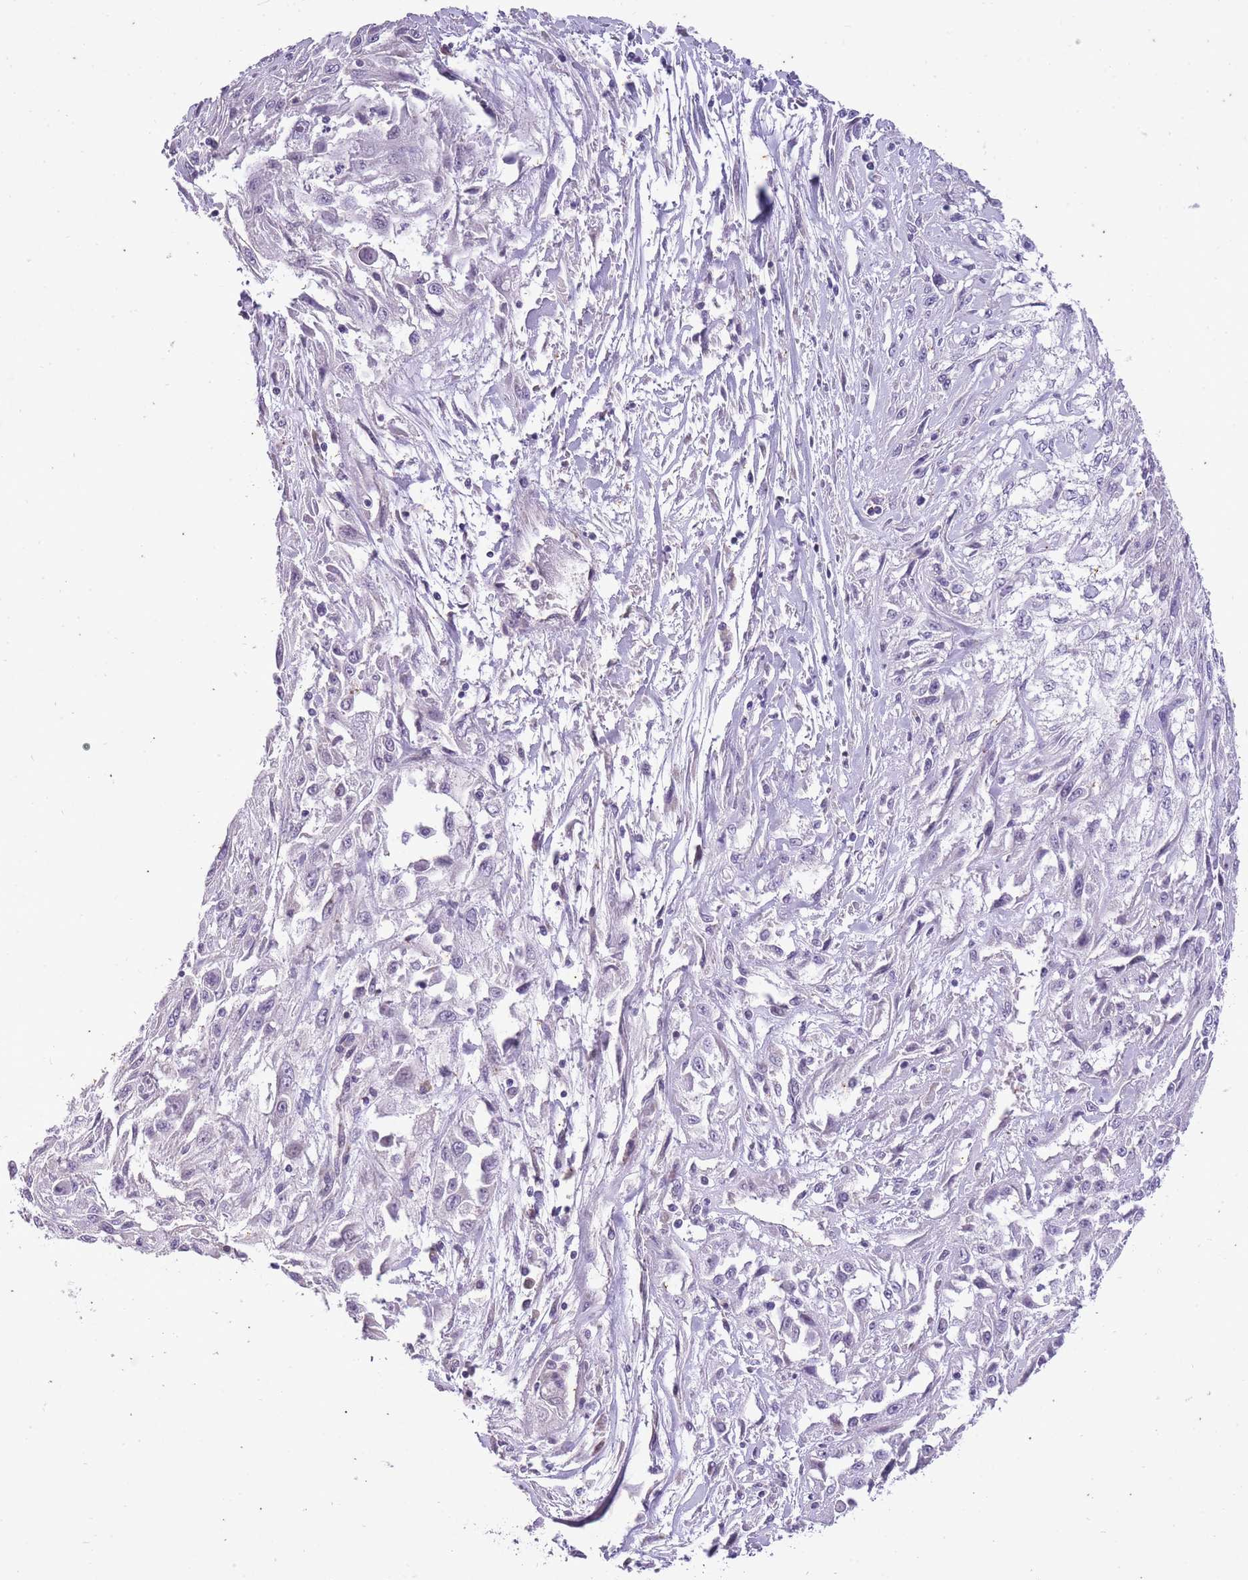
{"staining": {"intensity": "negative", "quantity": "none", "location": "none"}, "tissue": "skin cancer", "cell_type": "Tumor cells", "image_type": "cancer", "snomed": [{"axis": "morphology", "description": "Squamous cell carcinoma, NOS"}, {"axis": "morphology", "description": "Squamous cell carcinoma, metastatic, NOS"}, {"axis": "topography", "description": "Skin"}, {"axis": "topography", "description": "Lymph node"}], "caption": "A high-resolution micrograph shows immunohistochemistry staining of metastatic squamous cell carcinoma (skin), which reveals no significant expression in tumor cells.", "gene": "CNTNAP3", "patient": {"sex": "male", "age": 75}}